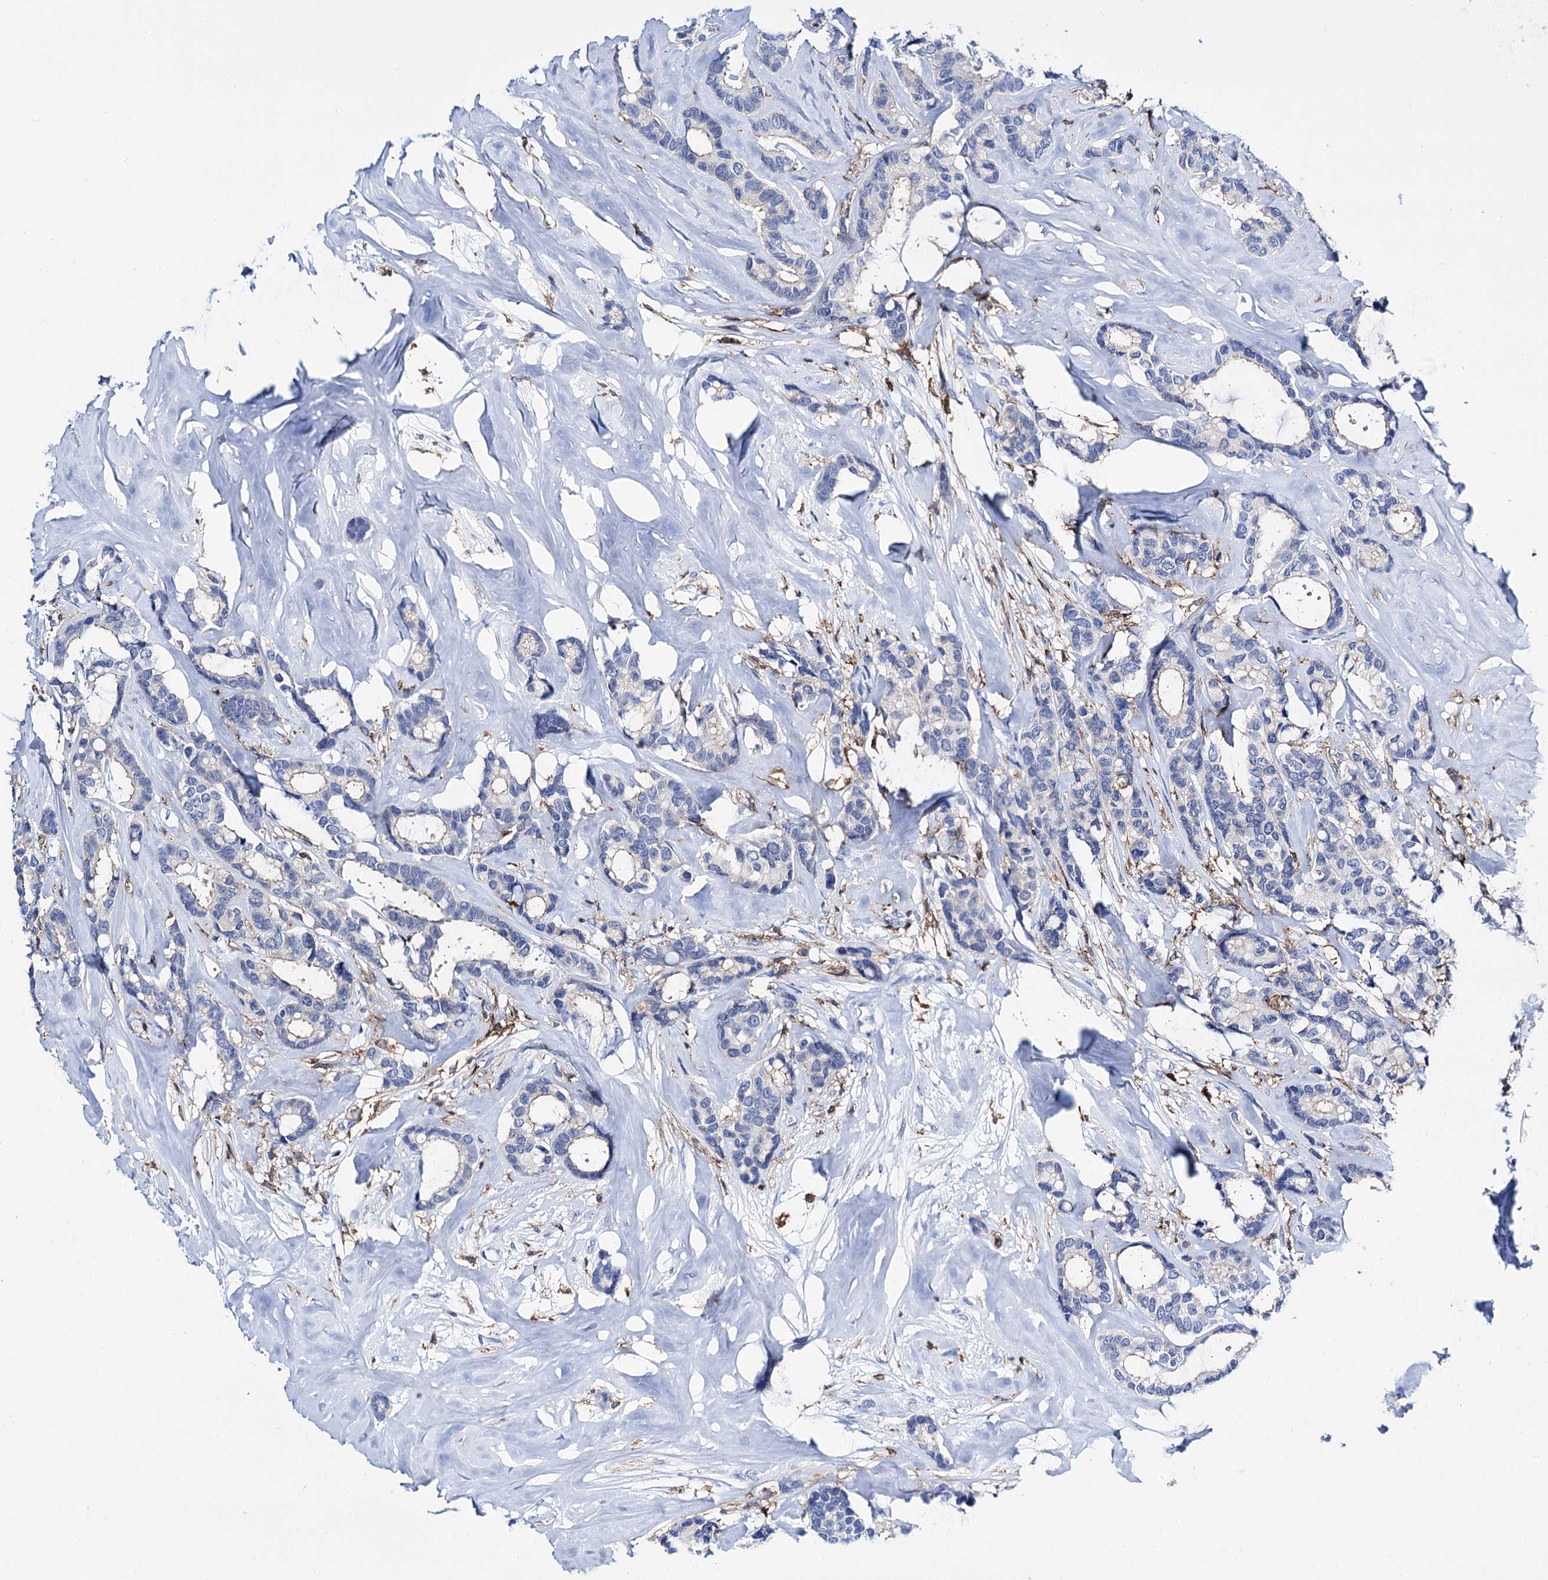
{"staining": {"intensity": "negative", "quantity": "none", "location": "none"}, "tissue": "breast cancer", "cell_type": "Tumor cells", "image_type": "cancer", "snomed": [{"axis": "morphology", "description": "Duct carcinoma"}, {"axis": "topography", "description": "Breast"}], "caption": "DAB immunohistochemical staining of human infiltrating ductal carcinoma (breast) reveals no significant staining in tumor cells.", "gene": "DEF6", "patient": {"sex": "female", "age": 87}}